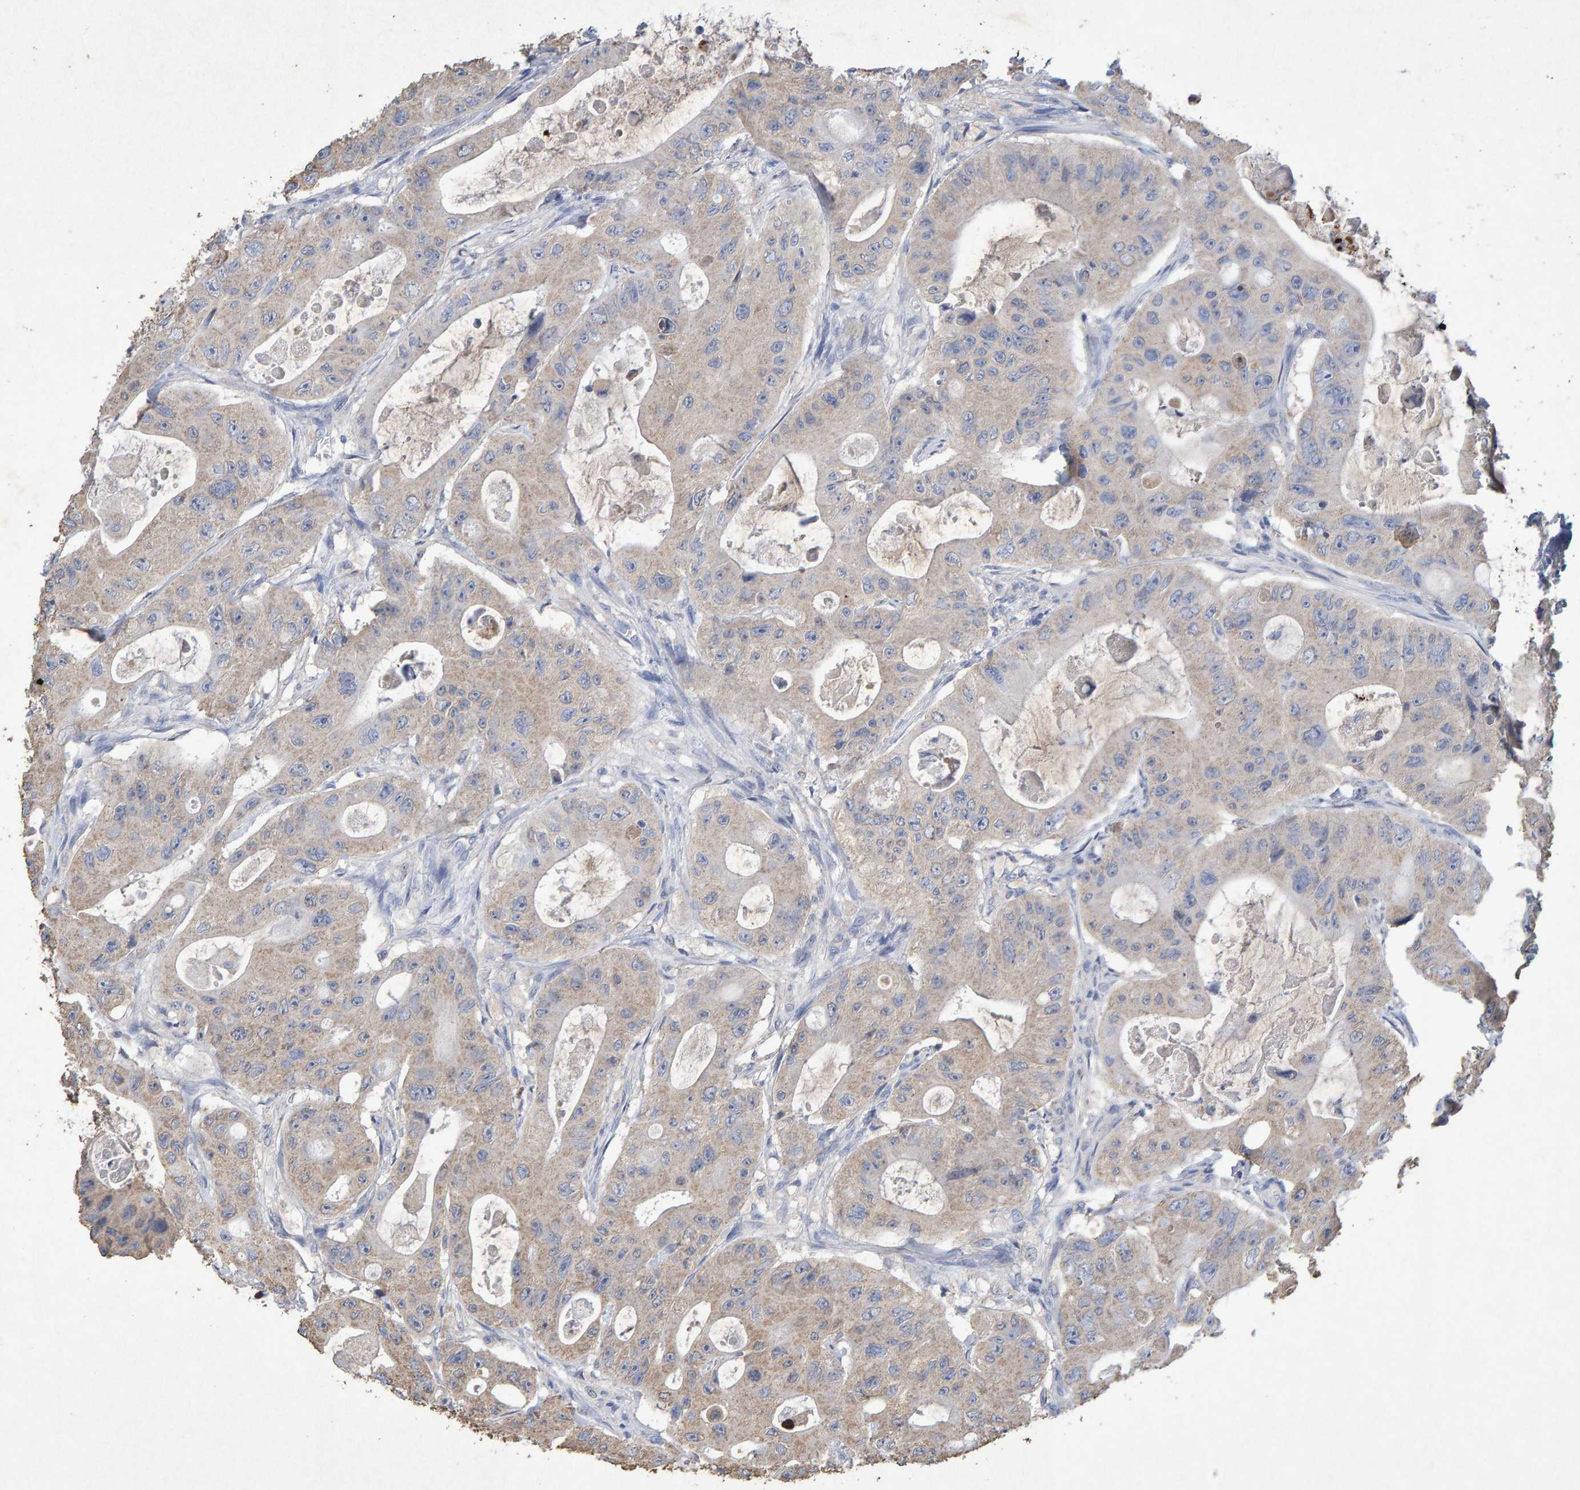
{"staining": {"intensity": "weak", "quantity": ">75%", "location": "cytoplasmic/membranous"}, "tissue": "colorectal cancer", "cell_type": "Tumor cells", "image_type": "cancer", "snomed": [{"axis": "morphology", "description": "Adenocarcinoma, NOS"}, {"axis": "topography", "description": "Colon"}], "caption": "Protein analysis of adenocarcinoma (colorectal) tissue displays weak cytoplasmic/membranous positivity in about >75% of tumor cells. The staining was performed using DAB, with brown indicating positive protein expression. Nuclei are stained blue with hematoxylin.", "gene": "CTH", "patient": {"sex": "female", "age": 46}}